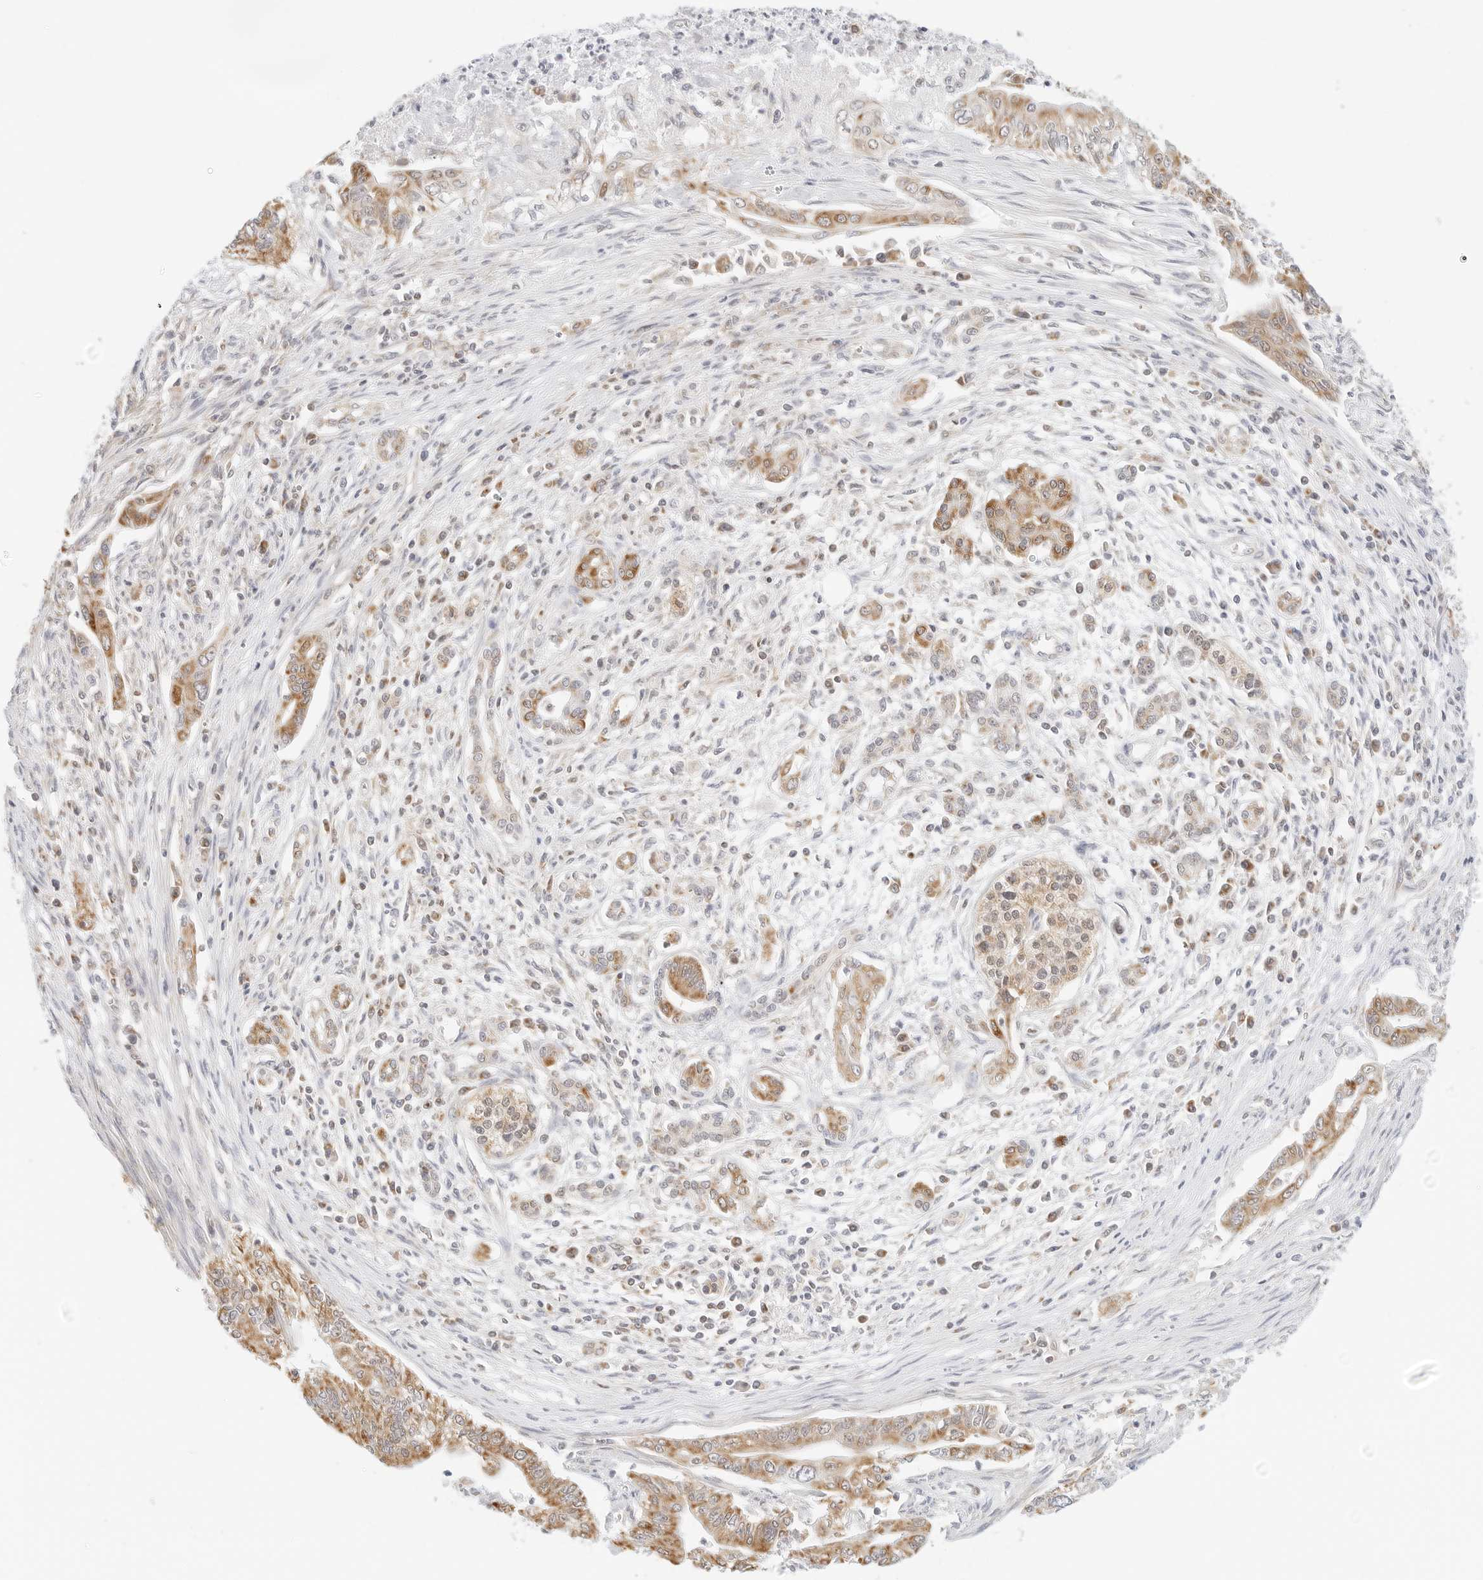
{"staining": {"intensity": "moderate", "quantity": ">75%", "location": "cytoplasmic/membranous"}, "tissue": "pancreatic cancer", "cell_type": "Tumor cells", "image_type": "cancer", "snomed": [{"axis": "morphology", "description": "Adenocarcinoma, NOS"}, {"axis": "topography", "description": "Pancreas"}], "caption": "Human pancreatic adenocarcinoma stained for a protein (brown) reveals moderate cytoplasmic/membranous positive expression in about >75% of tumor cells.", "gene": "ATL1", "patient": {"sex": "male", "age": 58}}